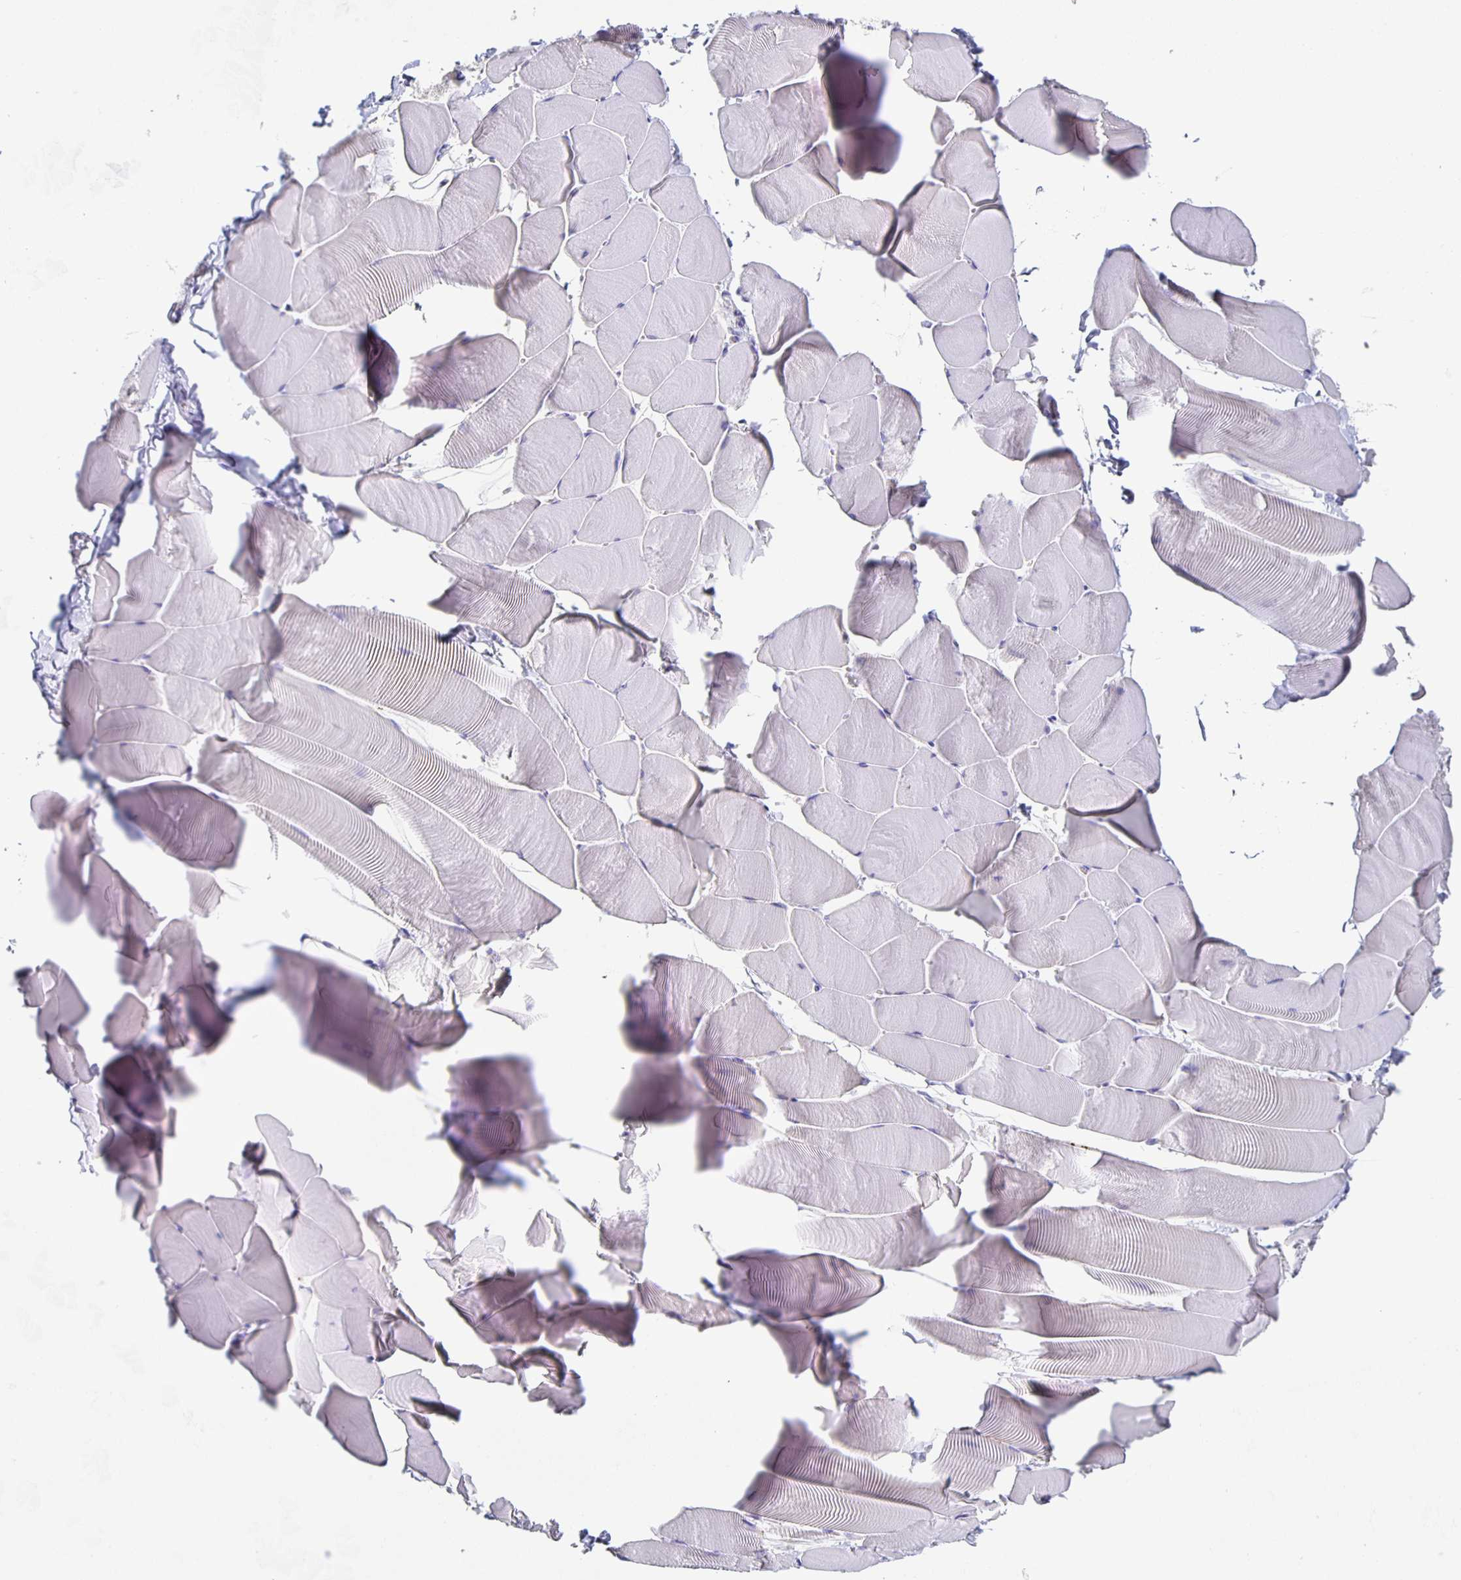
{"staining": {"intensity": "negative", "quantity": "none", "location": "none"}, "tissue": "skeletal muscle", "cell_type": "Myocytes", "image_type": "normal", "snomed": [{"axis": "morphology", "description": "Normal tissue, NOS"}, {"axis": "topography", "description": "Skeletal muscle"}], "caption": "IHC photomicrograph of benign skeletal muscle stained for a protein (brown), which reveals no positivity in myocytes.", "gene": "FGA", "patient": {"sex": "male", "age": 25}}